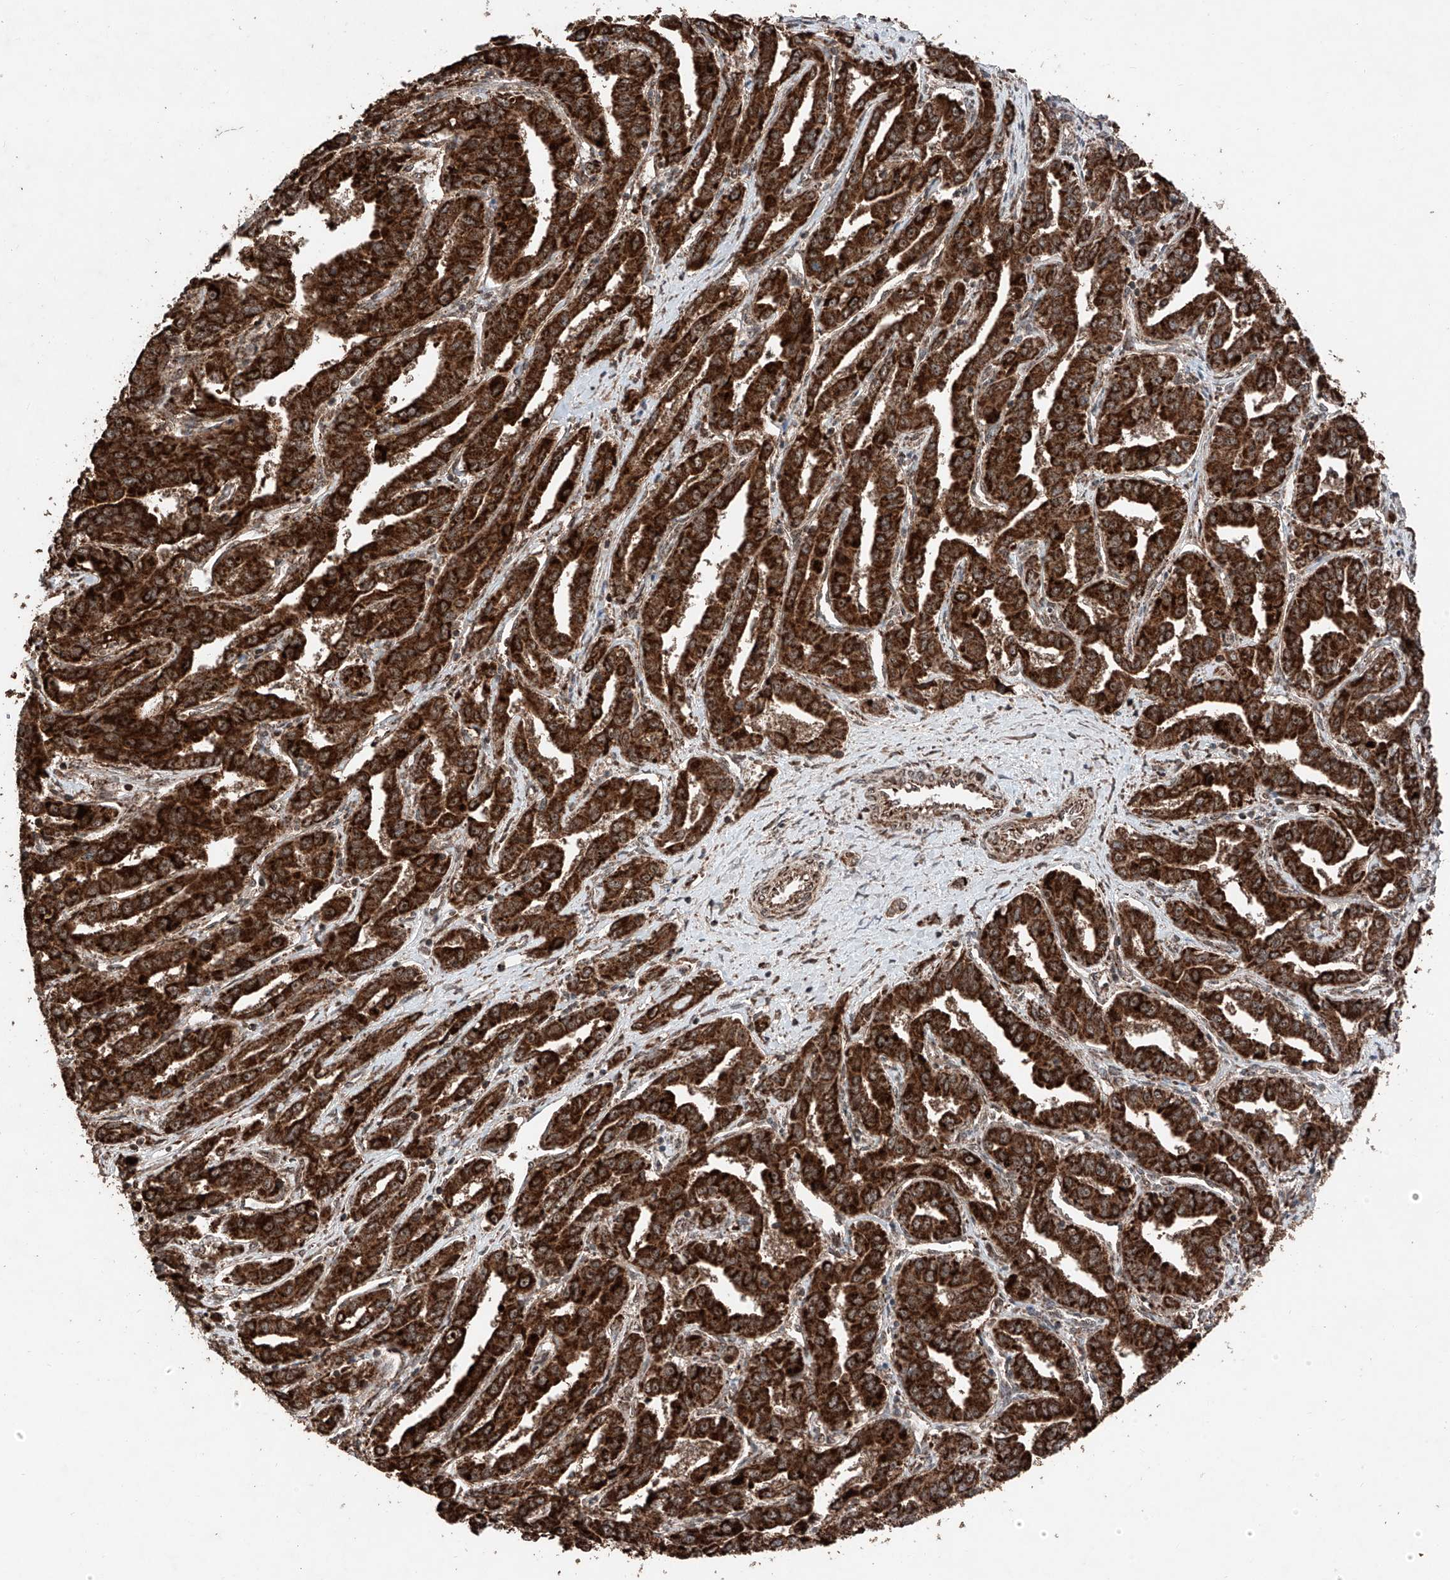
{"staining": {"intensity": "strong", "quantity": ">75%", "location": "cytoplasmic/membranous"}, "tissue": "liver cancer", "cell_type": "Tumor cells", "image_type": "cancer", "snomed": [{"axis": "morphology", "description": "Cholangiocarcinoma"}, {"axis": "topography", "description": "Liver"}], "caption": "Immunohistochemical staining of human liver cancer (cholangiocarcinoma) reveals high levels of strong cytoplasmic/membranous protein staining in approximately >75% of tumor cells.", "gene": "ZSCAN29", "patient": {"sex": "male", "age": 59}}